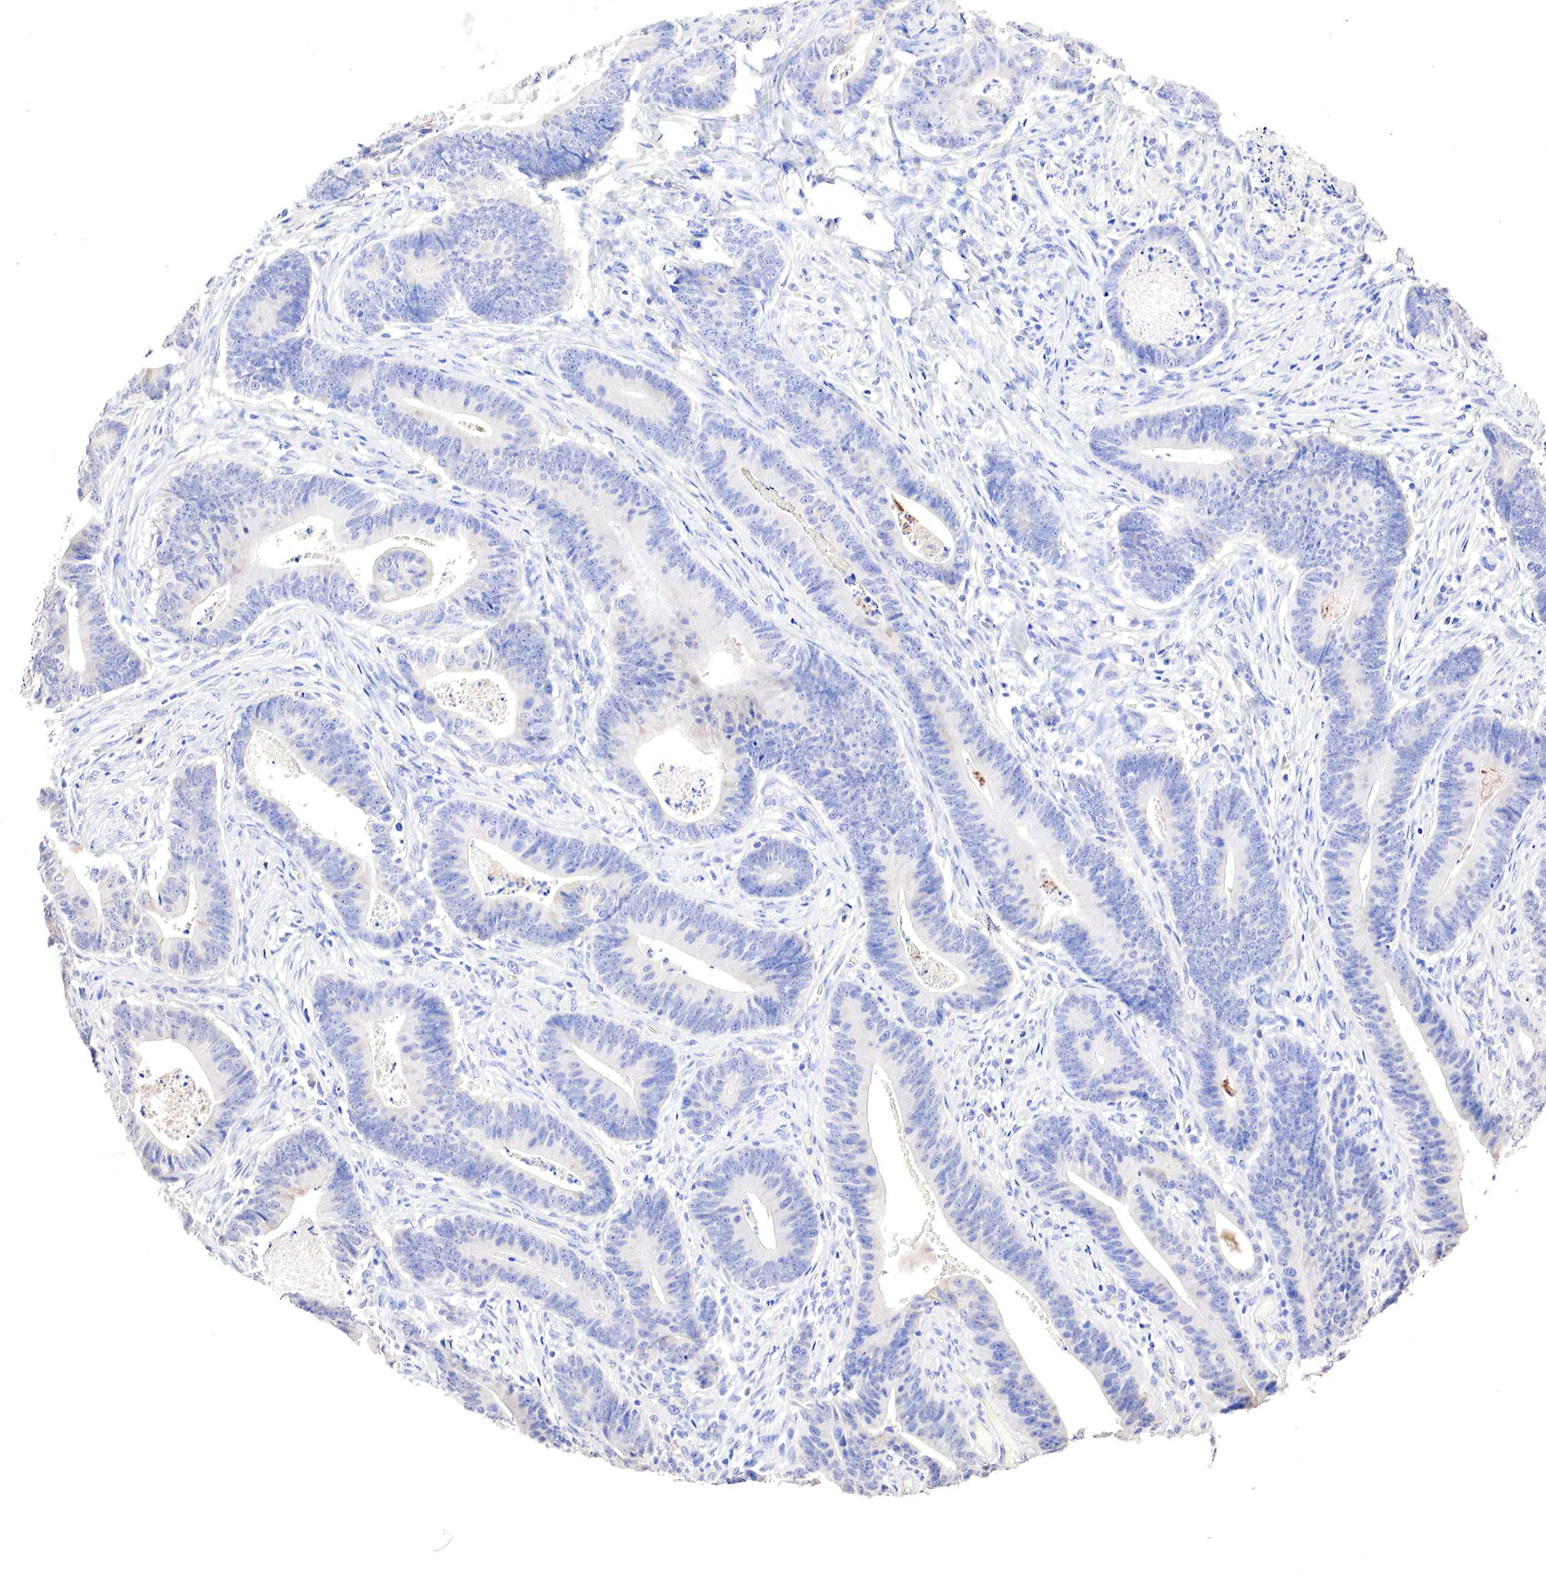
{"staining": {"intensity": "negative", "quantity": "none", "location": "none"}, "tissue": "stomach cancer", "cell_type": "Tumor cells", "image_type": "cancer", "snomed": [{"axis": "morphology", "description": "Adenocarcinoma, NOS"}, {"axis": "topography", "description": "Stomach, lower"}], "caption": "Immunohistochemistry of adenocarcinoma (stomach) displays no staining in tumor cells.", "gene": "GATA1", "patient": {"sex": "female", "age": 86}}